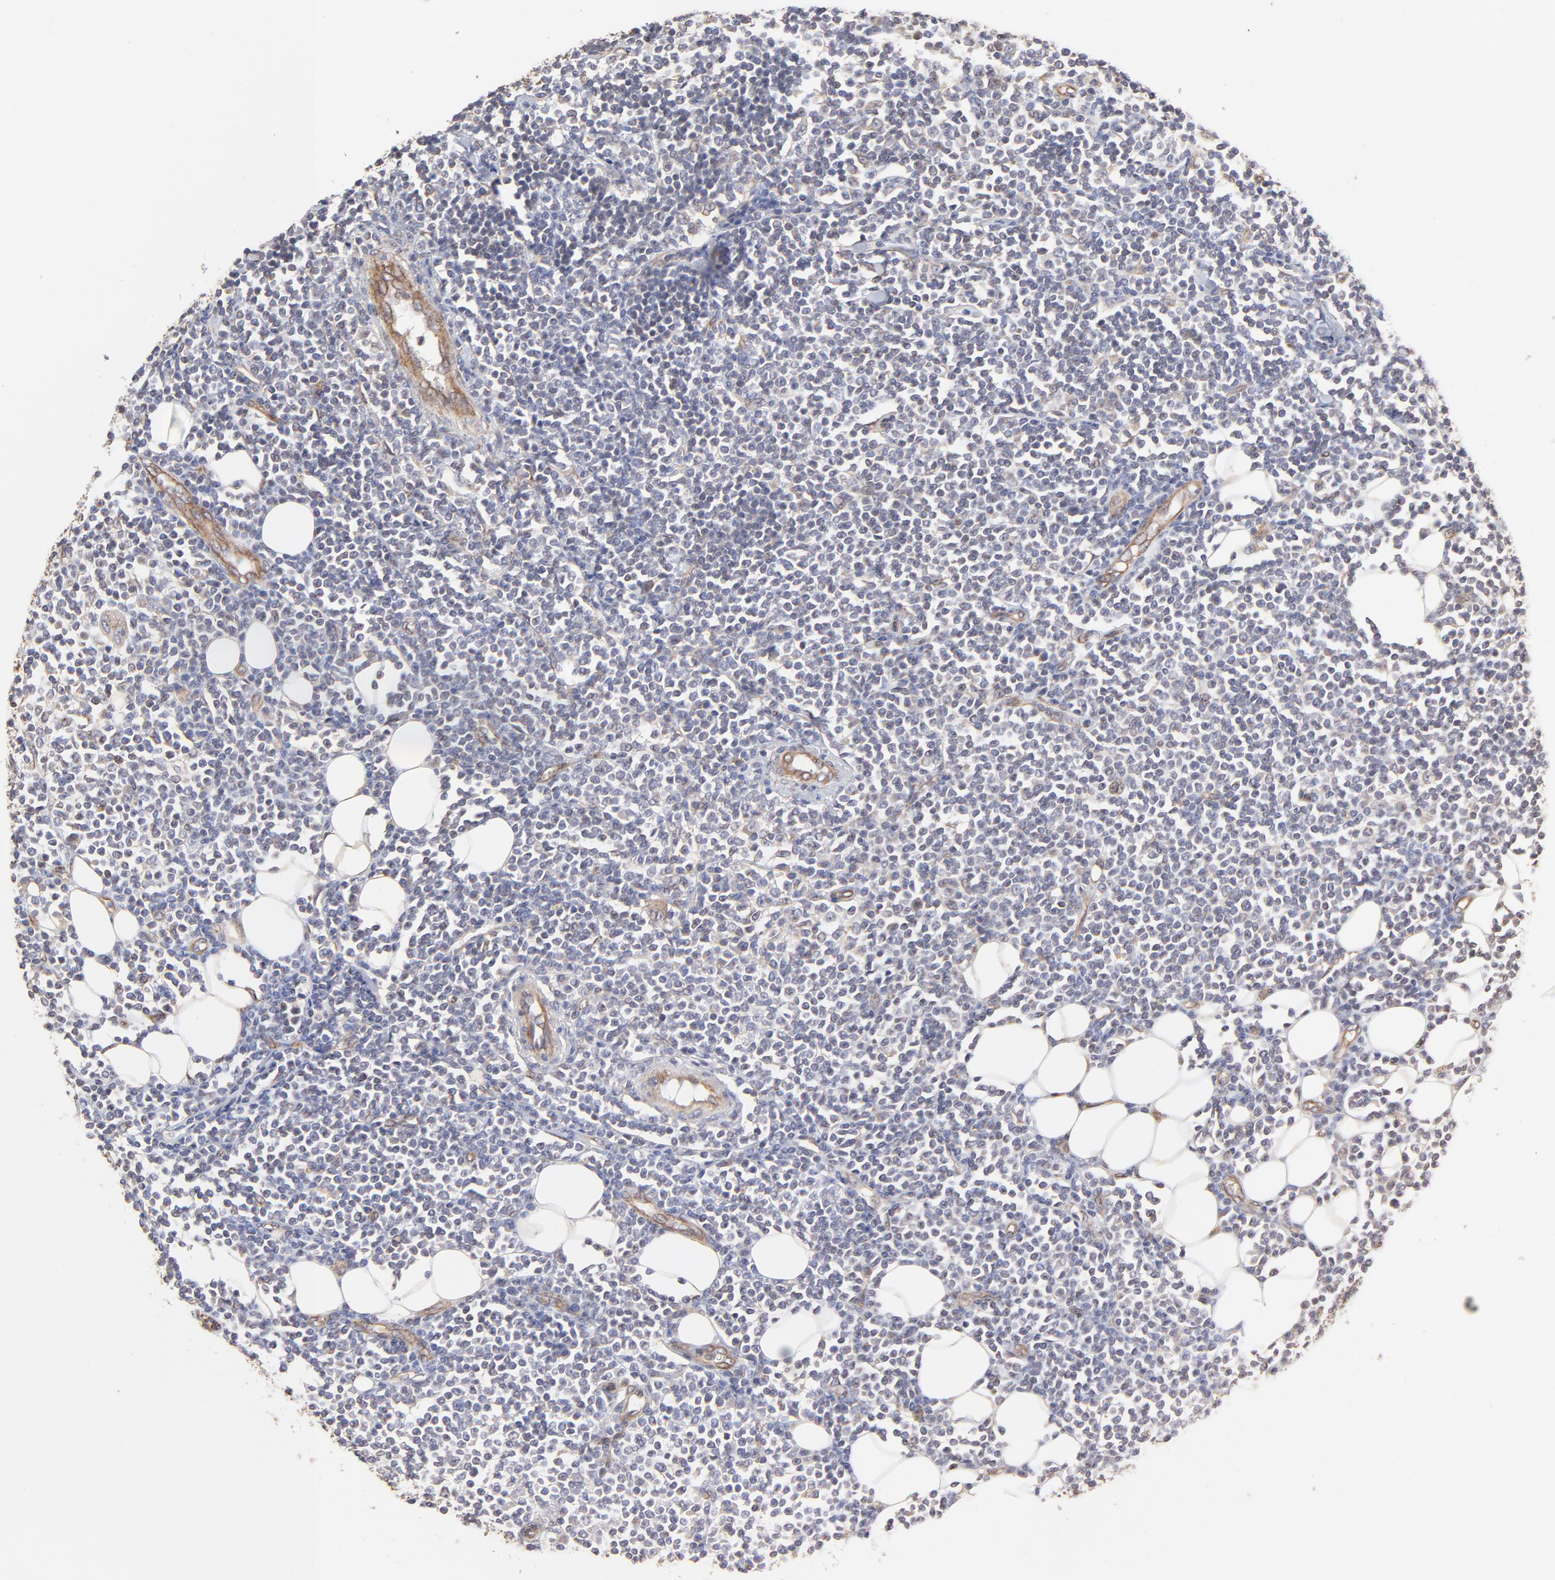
{"staining": {"intensity": "negative", "quantity": "none", "location": "none"}, "tissue": "lymphoma", "cell_type": "Tumor cells", "image_type": "cancer", "snomed": [{"axis": "morphology", "description": "Malignant lymphoma, non-Hodgkin's type, Low grade"}, {"axis": "topography", "description": "Soft tissue"}], "caption": "Immunohistochemical staining of human low-grade malignant lymphoma, non-Hodgkin's type shows no significant staining in tumor cells. Nuclei are stained in blue.", "gene": "LRCH2", "patient": {"sex": "male", "age": 92}}